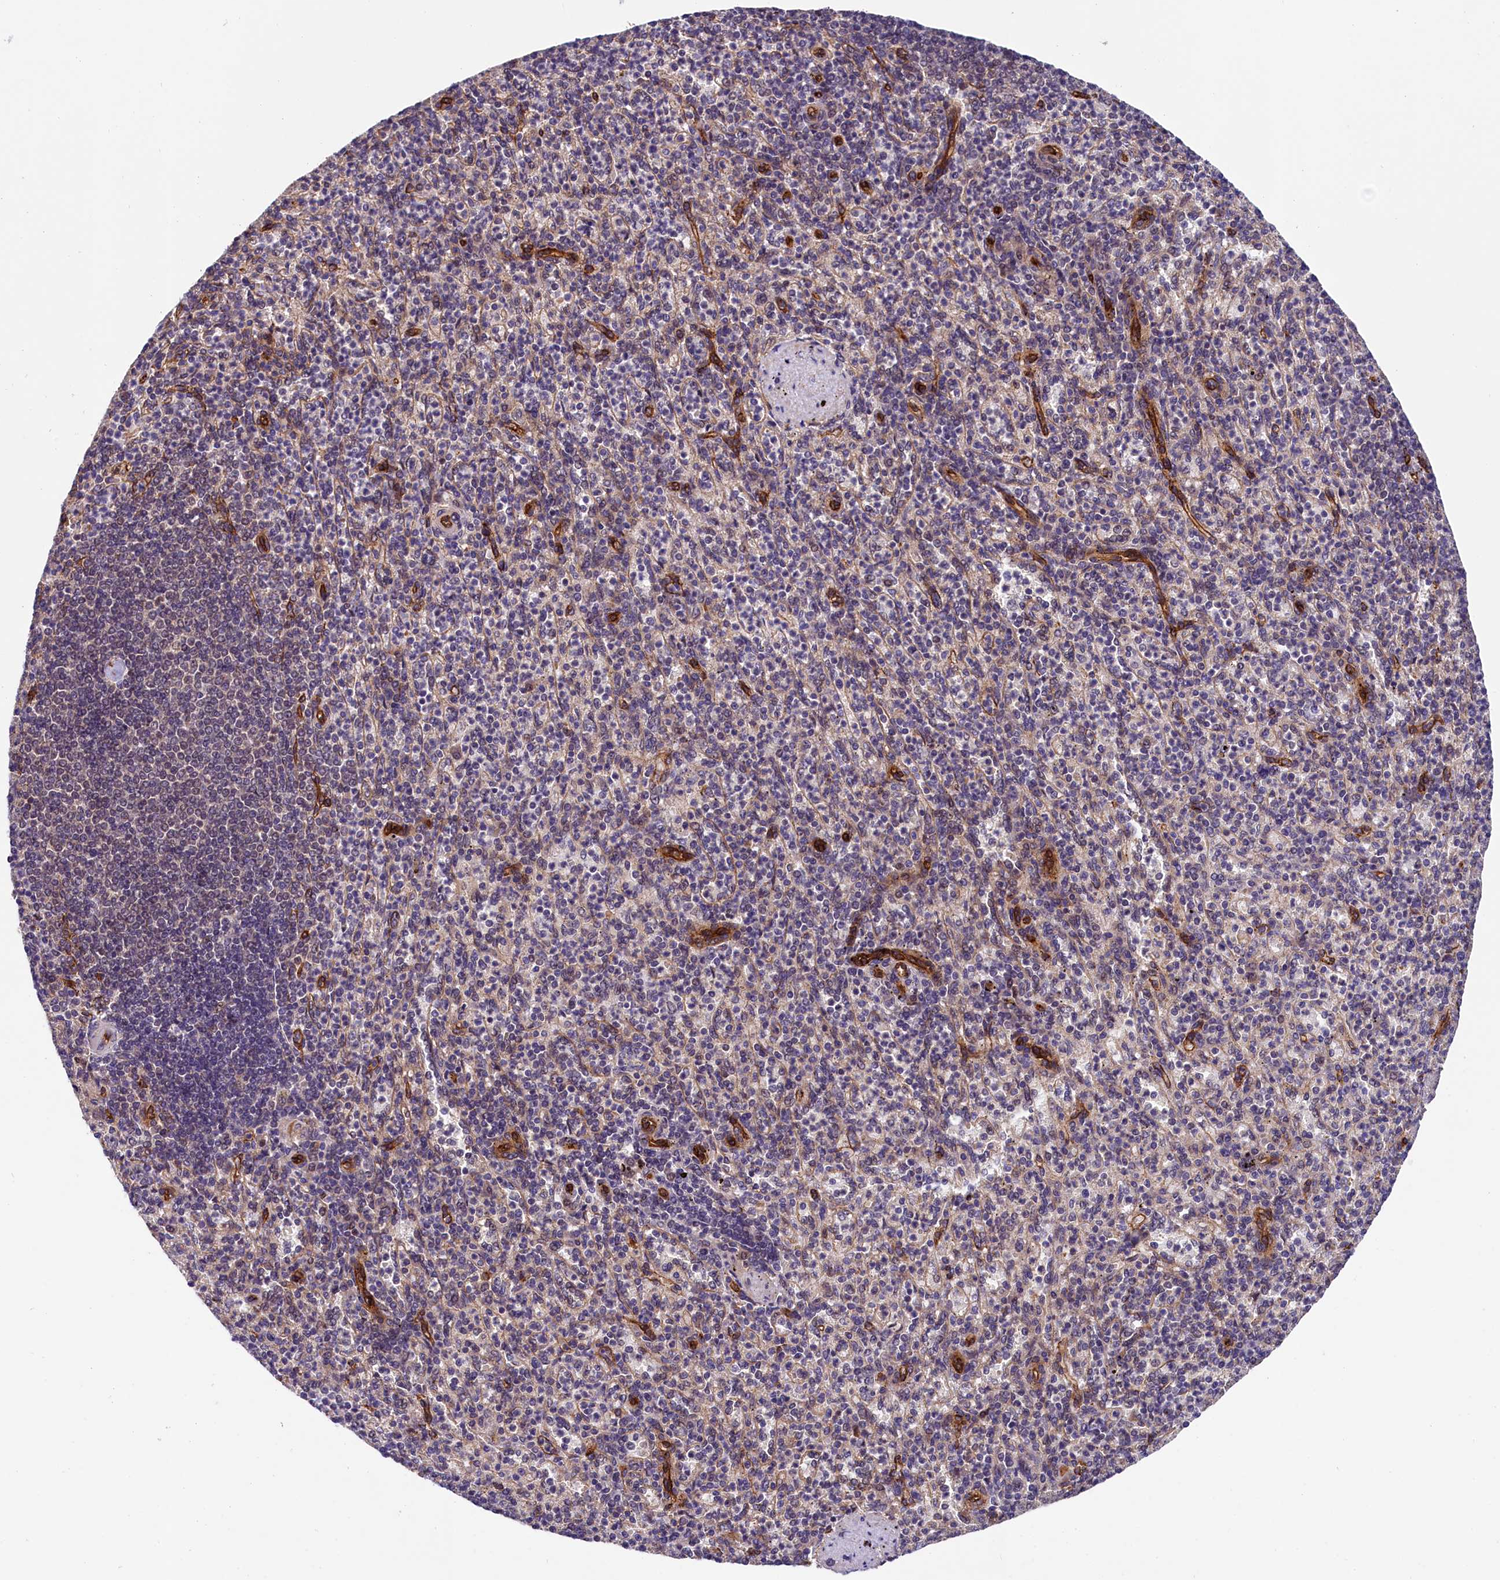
{"staining": {"intensity": "moderate", "quantity": "<25%", "location": "cytoplasmic/membranous"}, "tissue": "spleen", "cell_type": "Cells in red pulp", "image_type": "normal", "snomed": [{"axis": "morphology", "description": "Normal tissue, NOS"}, {"axis": "topography", "description": "Spleen"}], "caption": "A high-resolution image shows immunohistochemistry (IHC) staining of unremarkable spleen, which shows moderate cytoplasmic/membranous expression in about <25% of cells in red pulp.", "gene": "ARL14EP", "patient": {"sex": "female", "age": 74}}